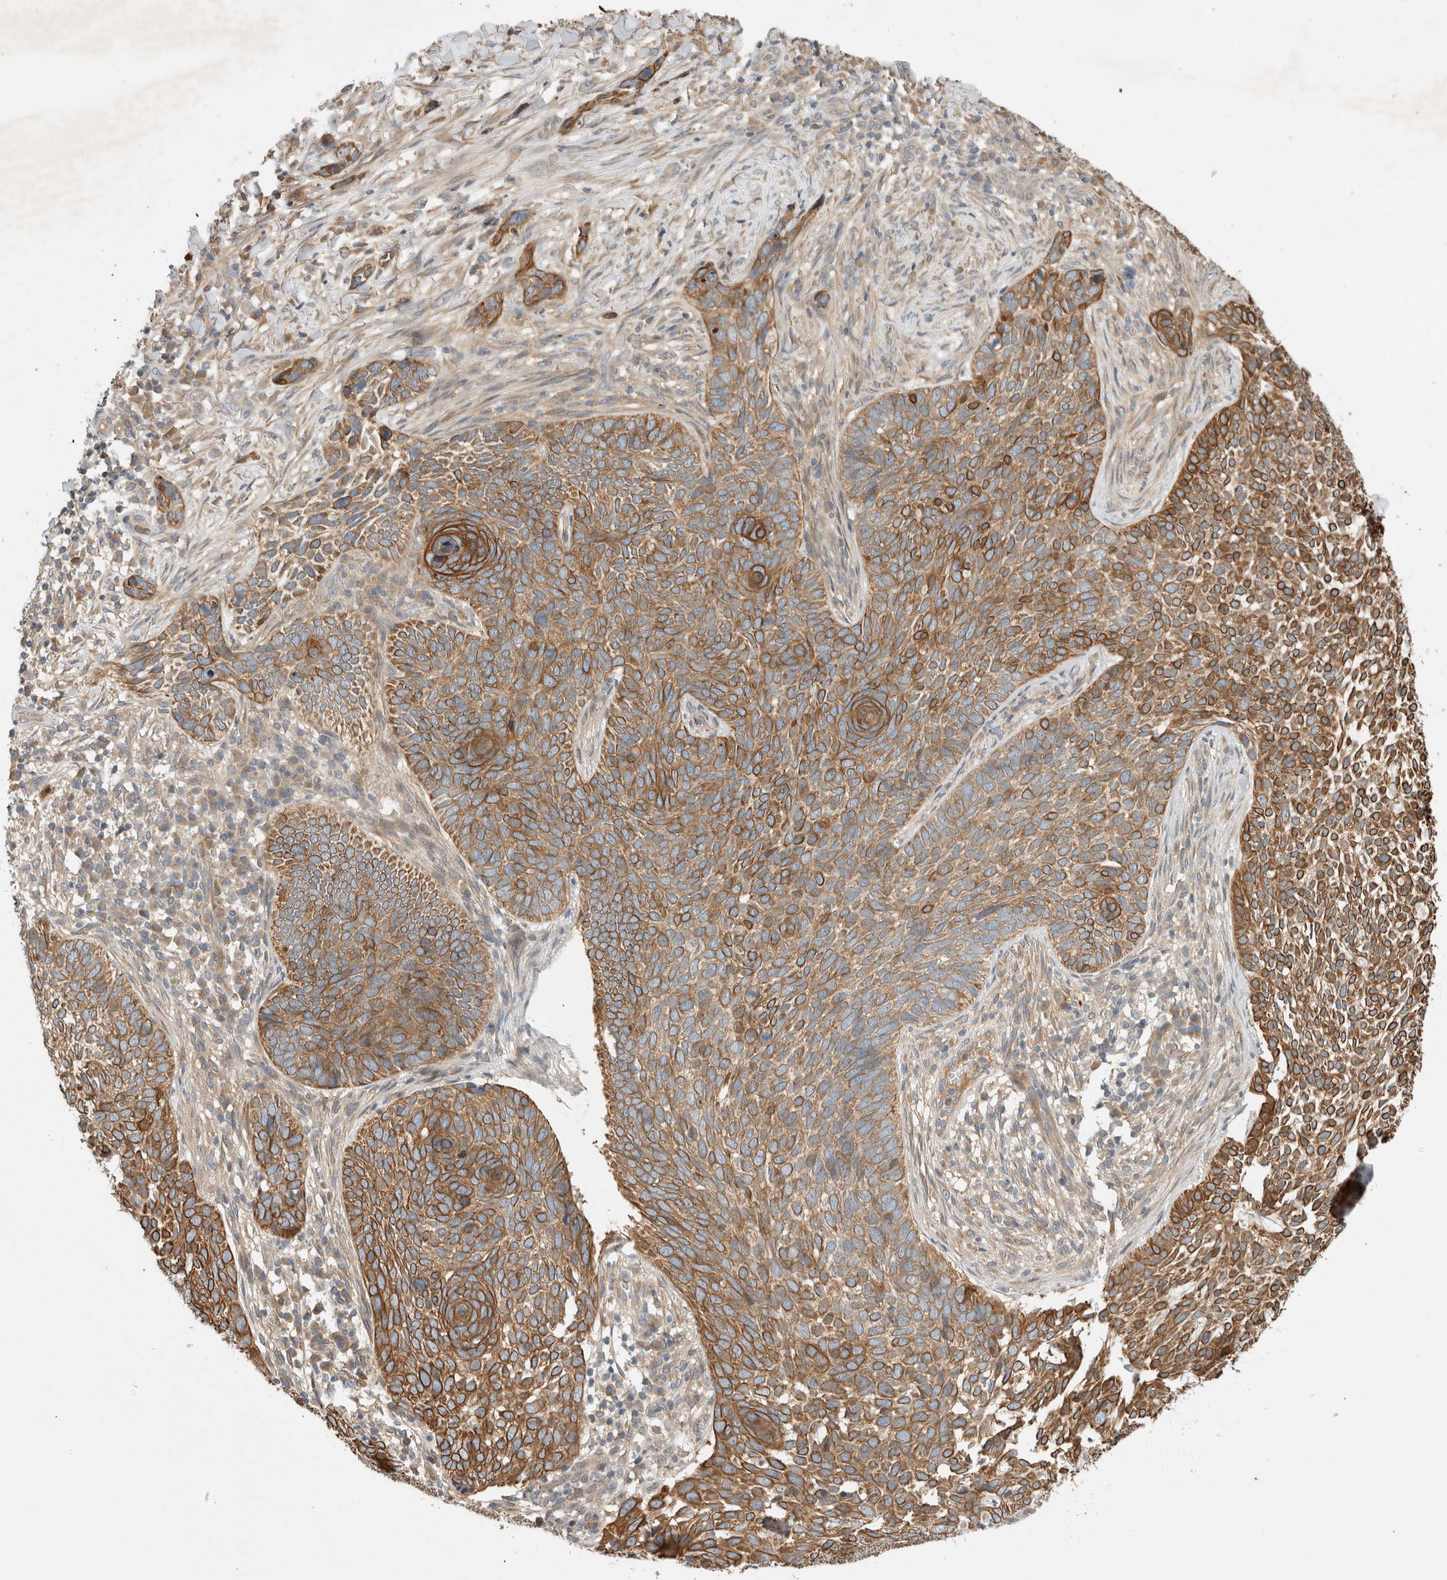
{"staining": {"intensity": "moderate", "quantity": ">75%", "location": "cytoplasmic/membranous"}, "tissue": "skin cancer", "cell_type": "Tumor cells", "image_type": "cancer", "snomed": [{"axis": "morphology", "description": "Basal cell carcinoma"}, {"axis": "topography", "description": "Skin"}], "caption": "Immunohistochemical staining of skin cancer (basal cell carcinoma) demonstrates medium levels of moderate cytoplasmic/membranous staining in approximately >75% of tumor cells.", "gene": "ARMC9", "patient": {"sex": "female", "age": 64}}